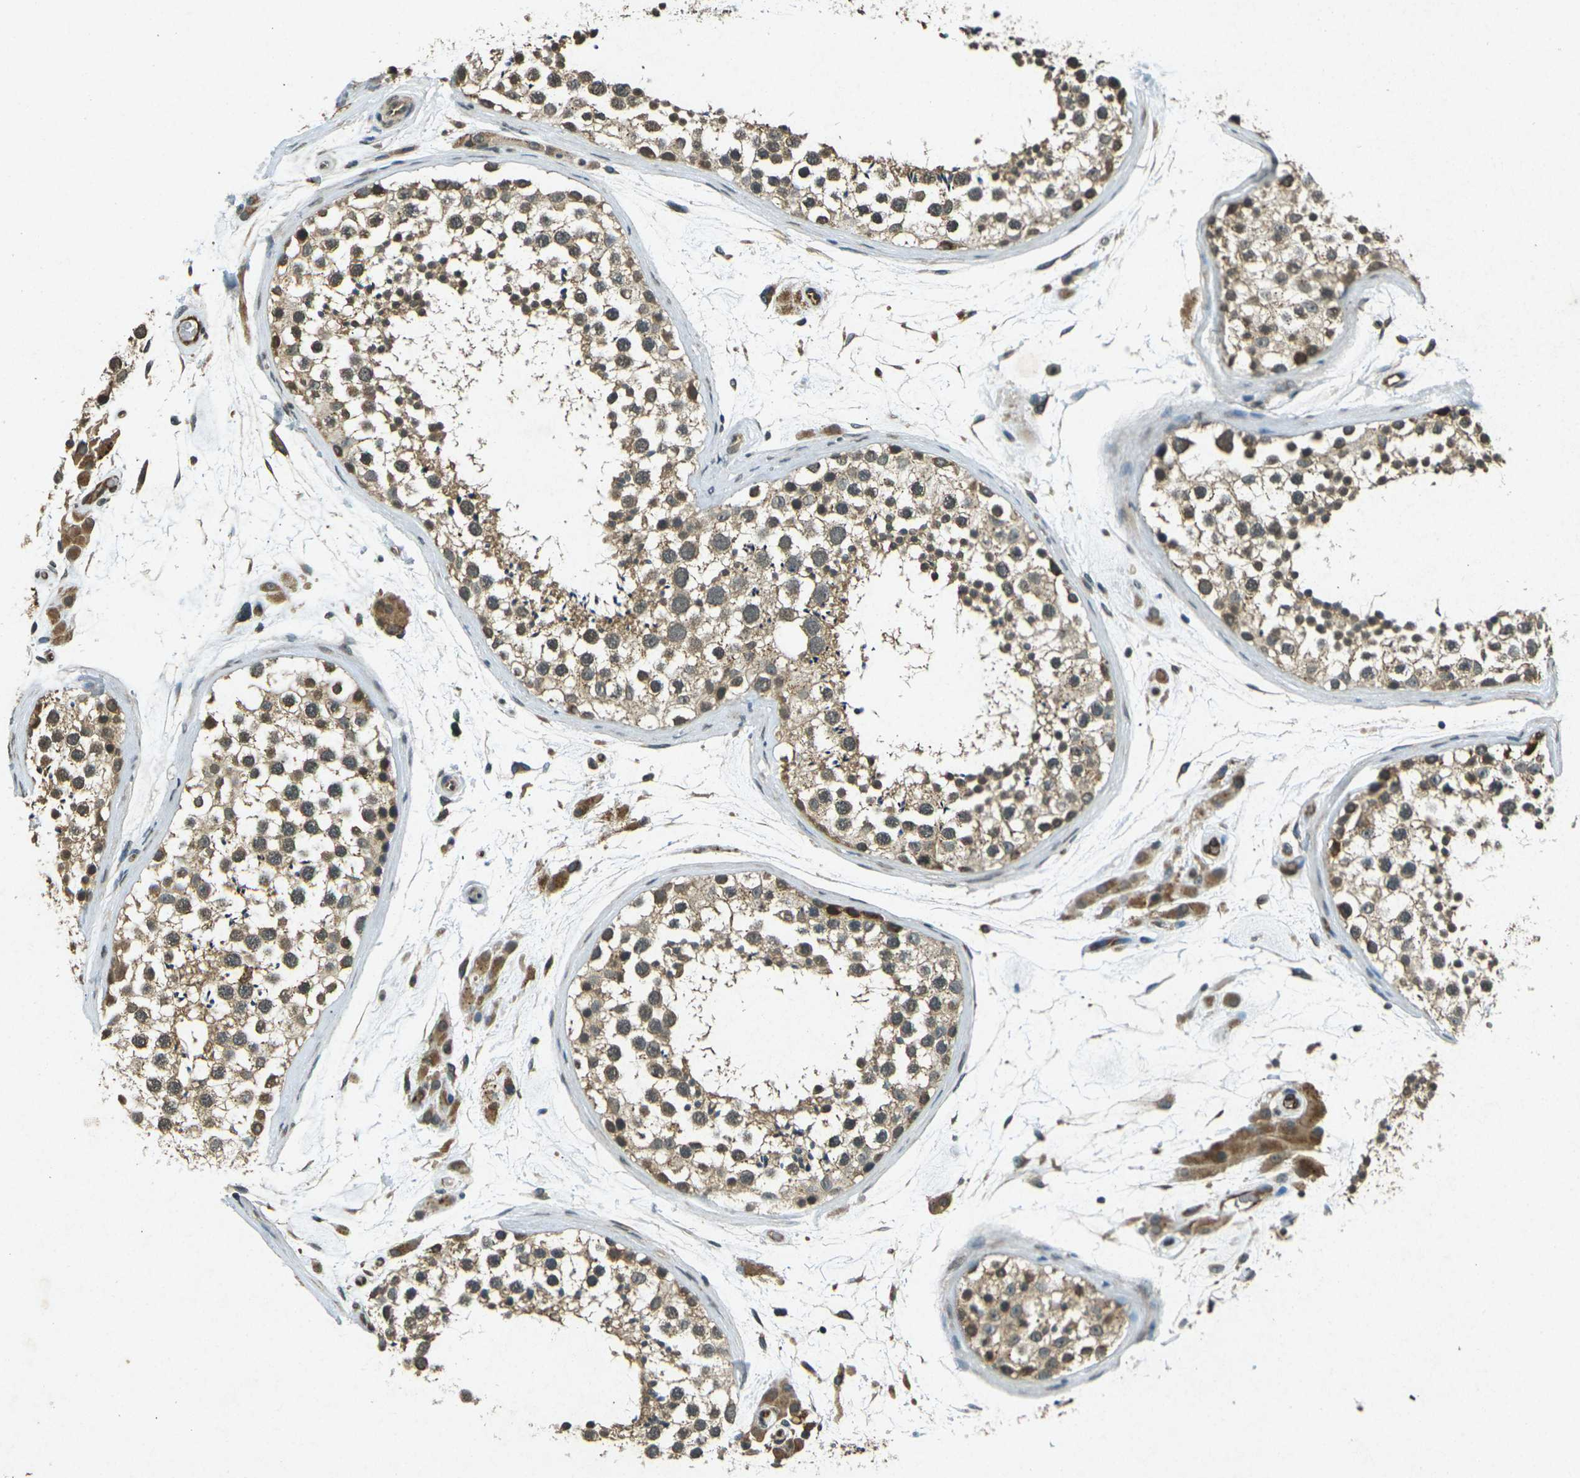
{"staining": {"intensity": "moderate", "quantity": ">75%", "location": "cytoplasmic/membranous,nuclear"}, "tissue": "testis", "cell_type": "Cells in seminiferous ducts", "image_type": "normal", "snomed": [{"axis": "morphology", "description": "Normal tissue, NOS"}, {"axis": "topography", "description": "Testis"}], "caption": "Immunohistochemistry histopathology image of normal testis: human testis stained using immunohistochemistry (IHC) displays medium levels of moderate protein expression localized specifically in the cytoplasmic/membranous,nuclear of cells in seminiferous ducts, appearing as a cytoplasmic/membranous,nuclear brown color.", "gene": "PDE2A", "patient": {"sex": "male", "age": 46}}